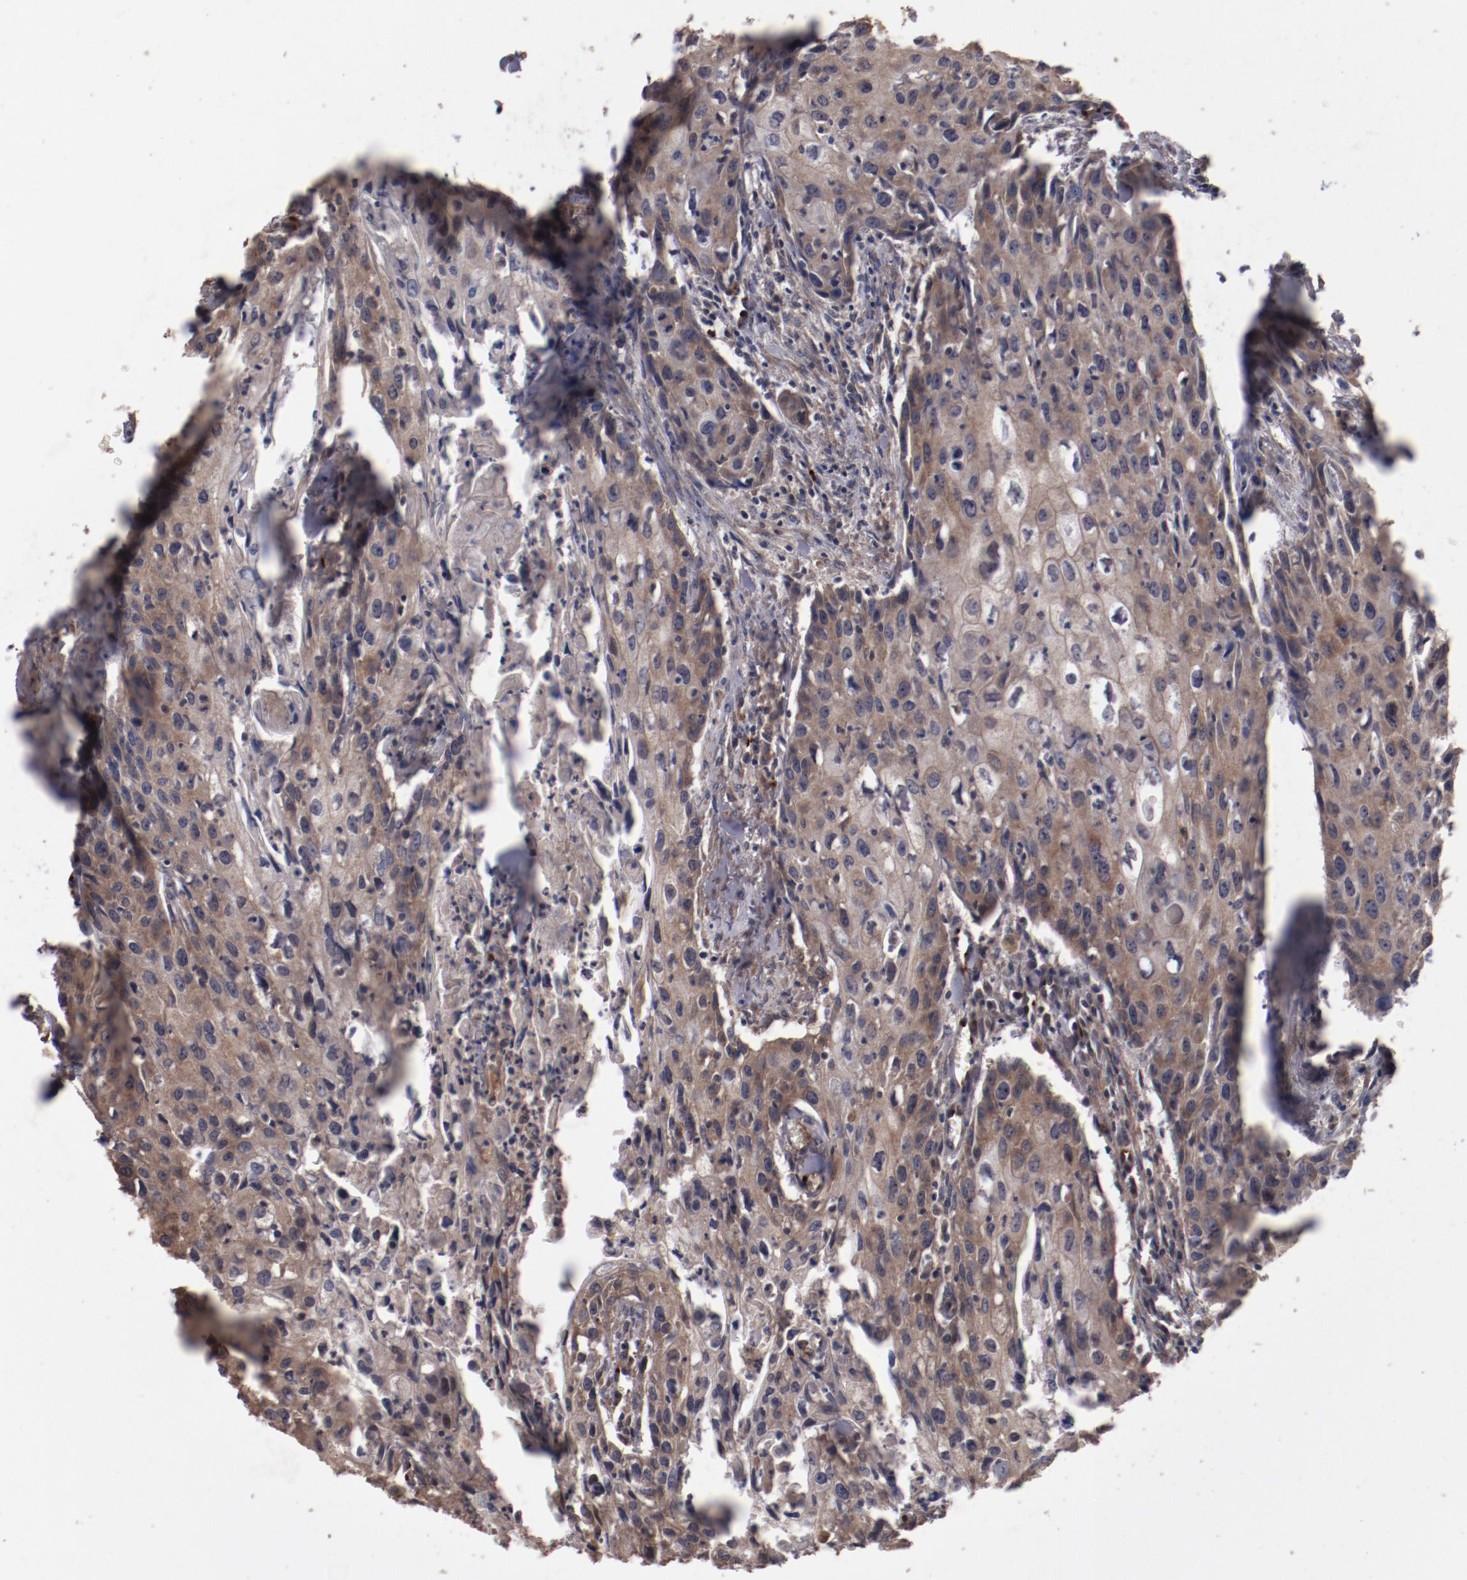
{"staining": {"intensity": "moderate", "quantity": ">75%", "location": "cytoplasmic/membranous"}, "tissue": "urothelial cancer", "cell_type": "Tumor cells", "image_type": "cancer", "snomed": [{"axis": "morphology", "description": "Urothelial carcinoma, High grade"}, {"axis": "topography", "description": "Urinary bladder"}], "caption": "Immunohistochemical staining of urothelial cancer exhibits medium levels of moderate cytoplasmic/membranous positivity in approximately >75% of tumor cells.", "gene": "DIPK2B", "patient": {"sex": "male", "age": 54}}